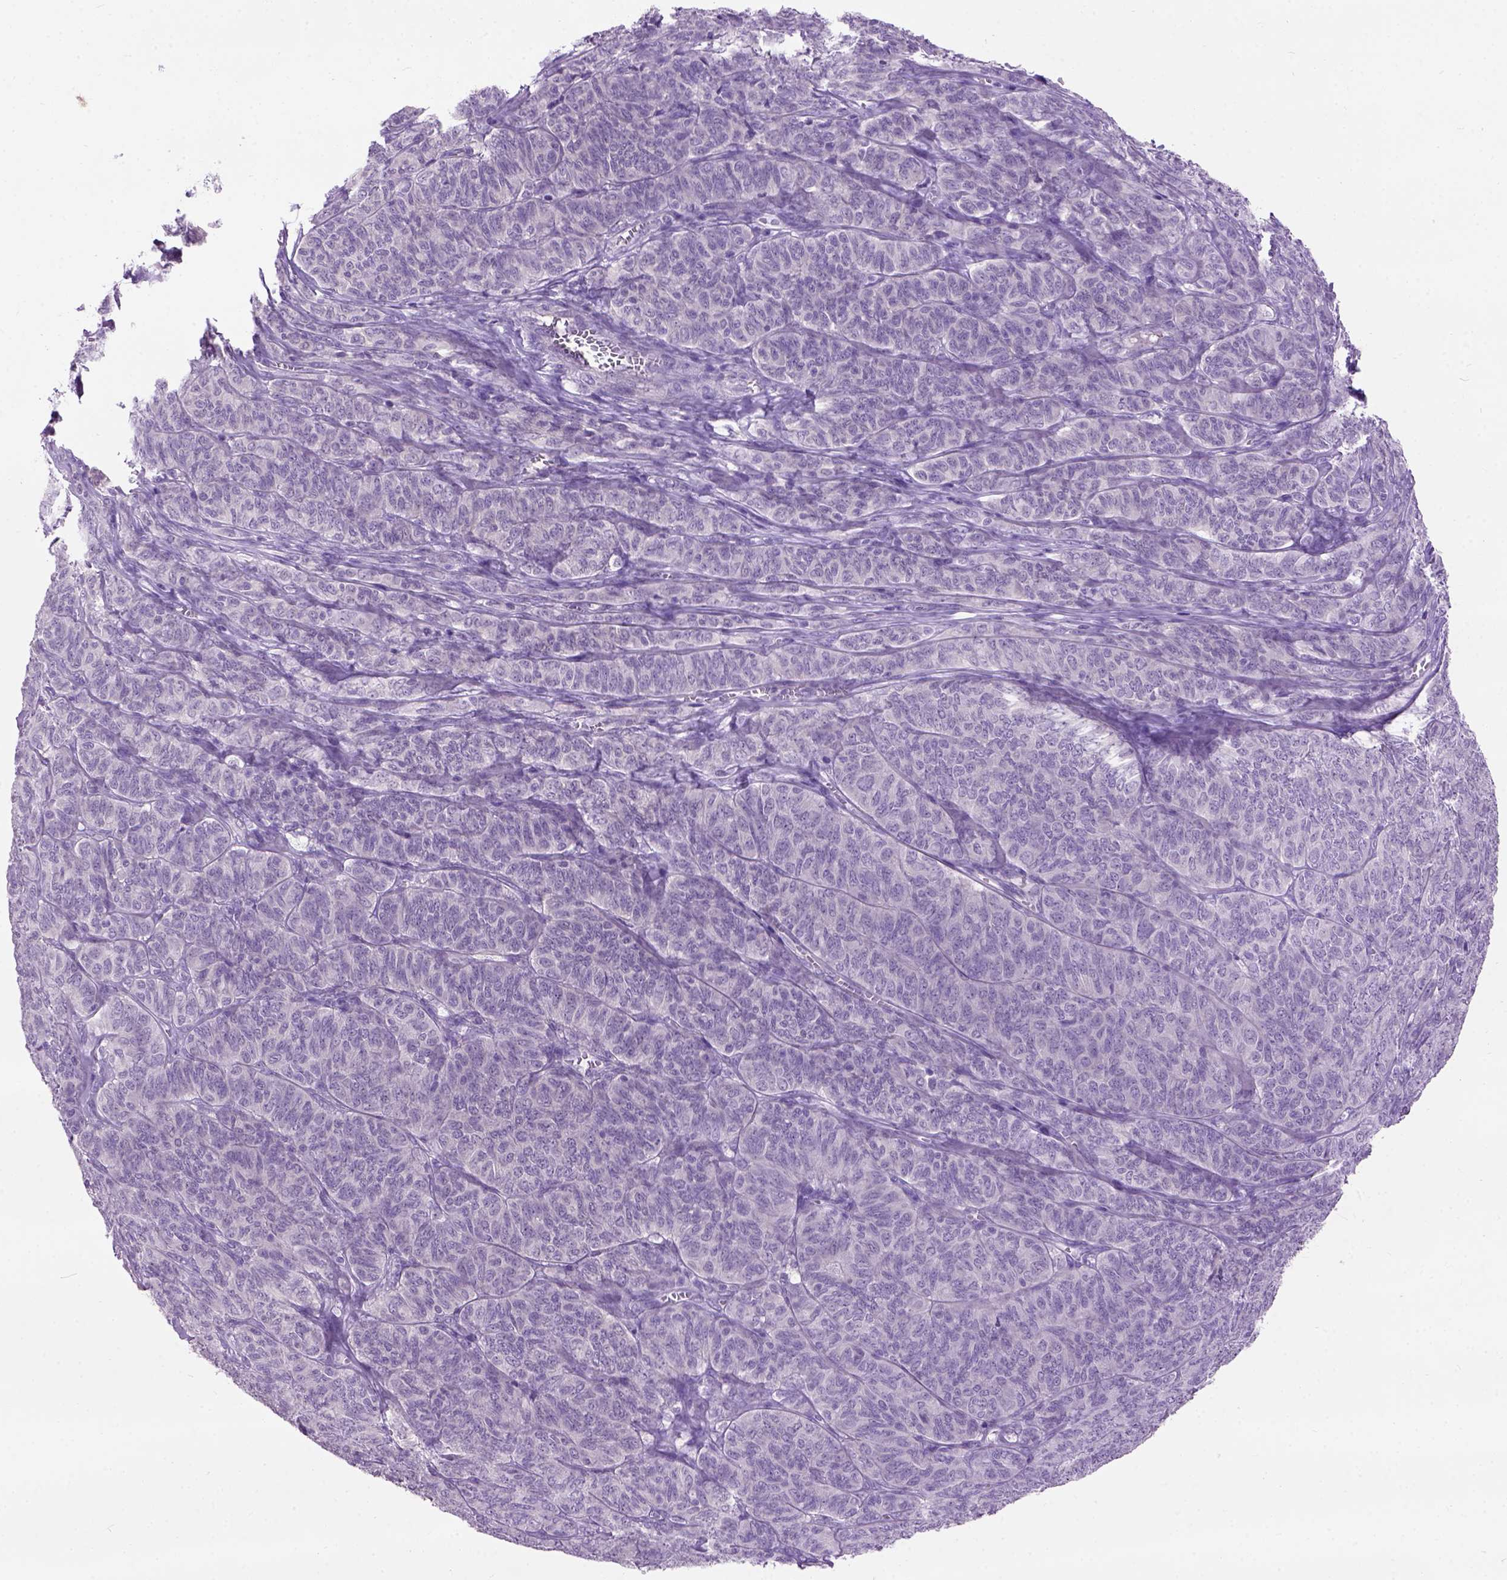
{"staining": {"intensity": "negative", "quantity": "none", "location": "none"}, "tissue": "ovarian cancer", "cell_type": "Tumor cells", "image_type": "cancer", "snomed": [{"axis": "morphology", "description": "Carcinoma, endometroid"}, {"axis": "topography", "description": "Ovary"}], "caption": "DAB (3,3'-diaminobenzidine) immunohistochemical staining of human ovarian endometroid carcinoma displays no significant staining in tumor cells.", "gene": "MAPT", "patient": {"sex": "female", "age": 80}}